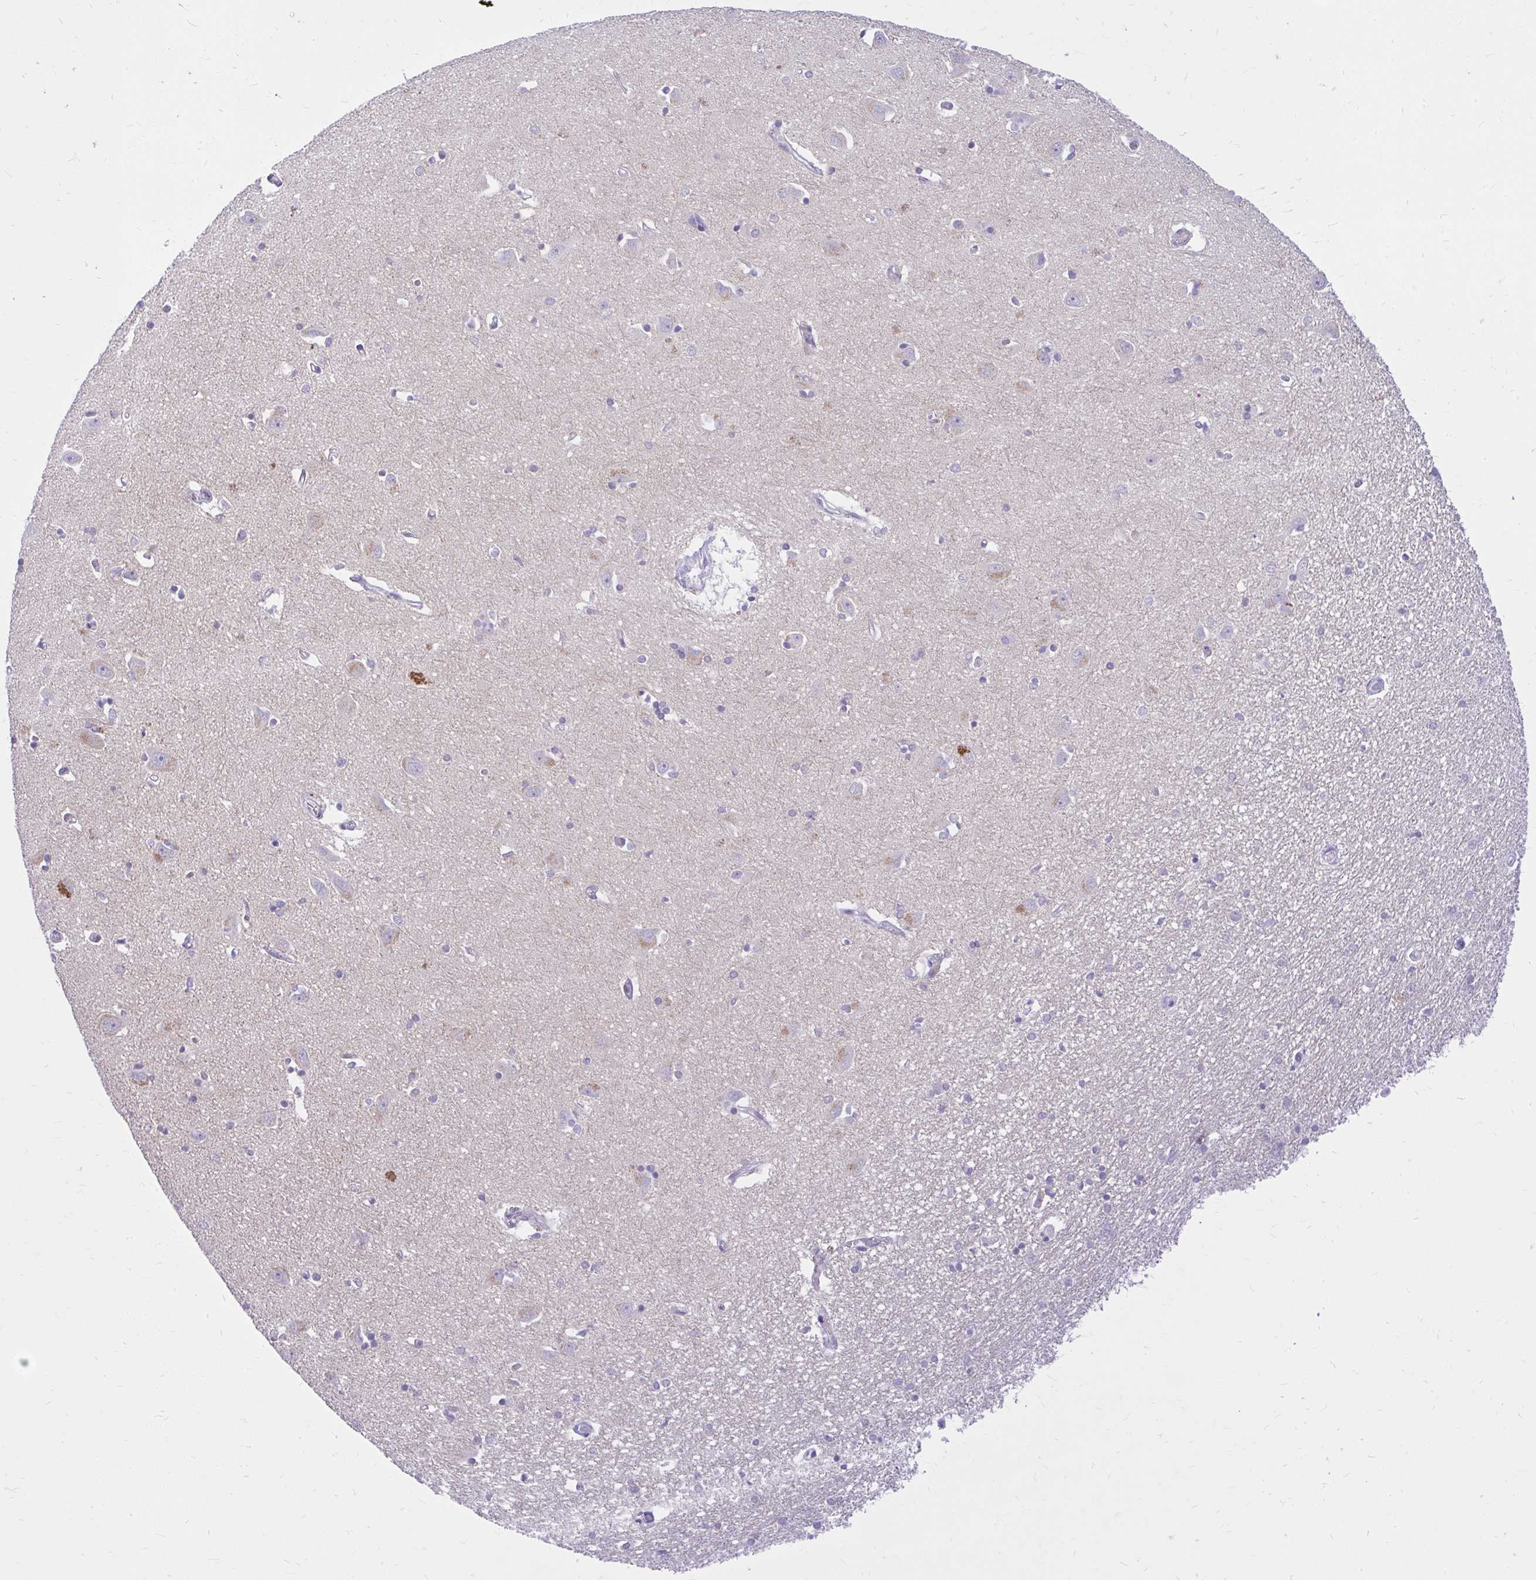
{"staining": {"intensity": "negative", "quantity": "none", "location": "none"}, "tissue": "caudate", "cell_type": "Glial cells", "image_type": "normal", "snomed": [{"axis": "morphology", "description": "Normal tissue, NOS"}, {"axis": "topography", "description": "Lateral ventricle wall"}, {"axis": "topography", "description": "Hippocampus"}], "caption": "The micrograph exhibits no significant positivity in glial cells of caudate.", "gene": "PRAP1", "patient": {"sex": "female", "age": 63}}